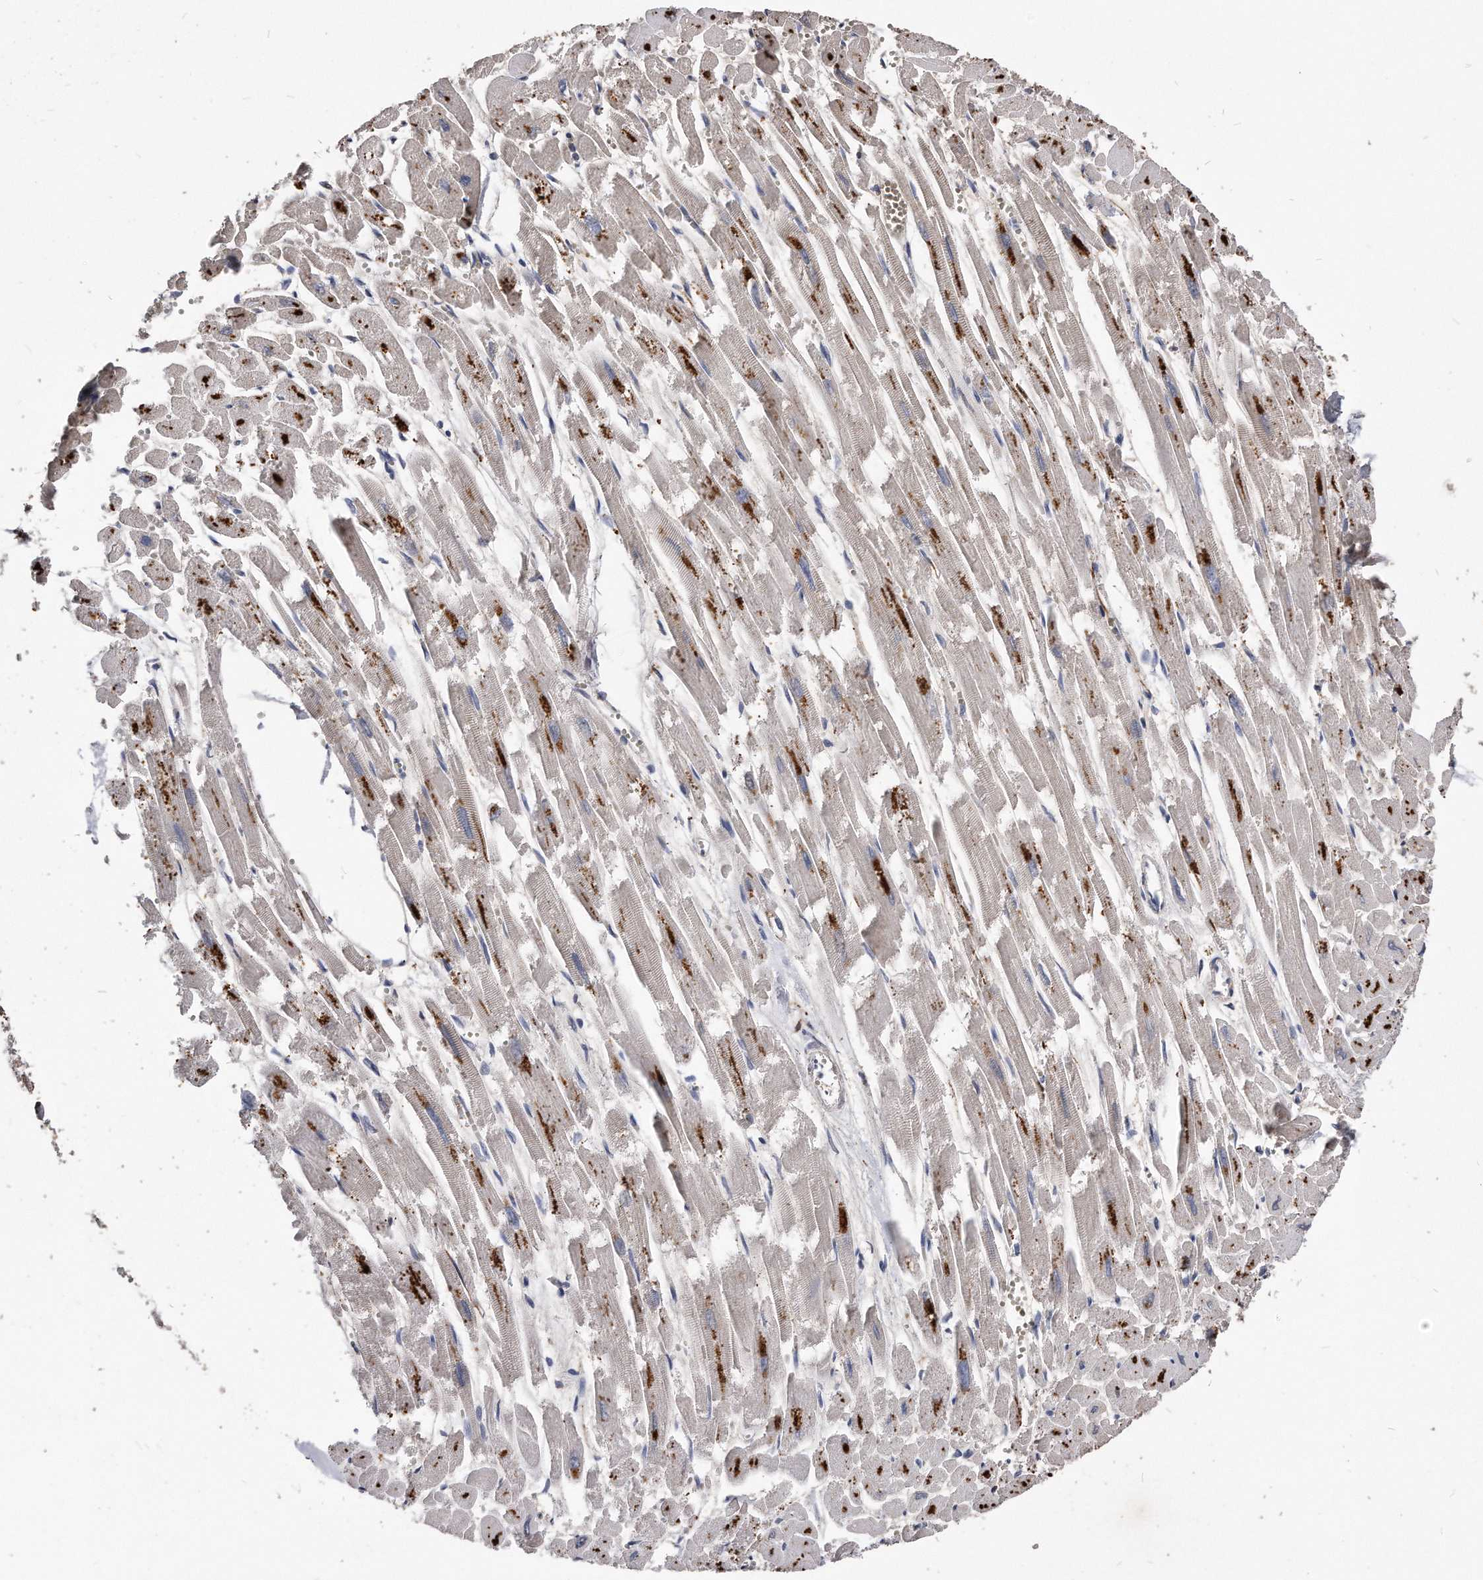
{"staining": {"intensity": "moderate", "quantity": "<25%", "location": "cytoplasmic/membranous"}, "tissue": "heart muscle", "cell_type": "Cardiomyocytes", "image_type": "normal", "snomed": [{"axis": "morphology", "description": "Normal tissue, NOS"}, {"axis": "topography", "description": "Heart"}], "caption": "Heart muscle was stained to show a protein in brown. There is low levels of moderate cytoplasmic/membranous positivity in about <25% of cardiomyocytes. (IHC, brightfield microscopy, high magnification).", "gene": "IL20RA", "patient": {"sex": "male", "age": 54}}